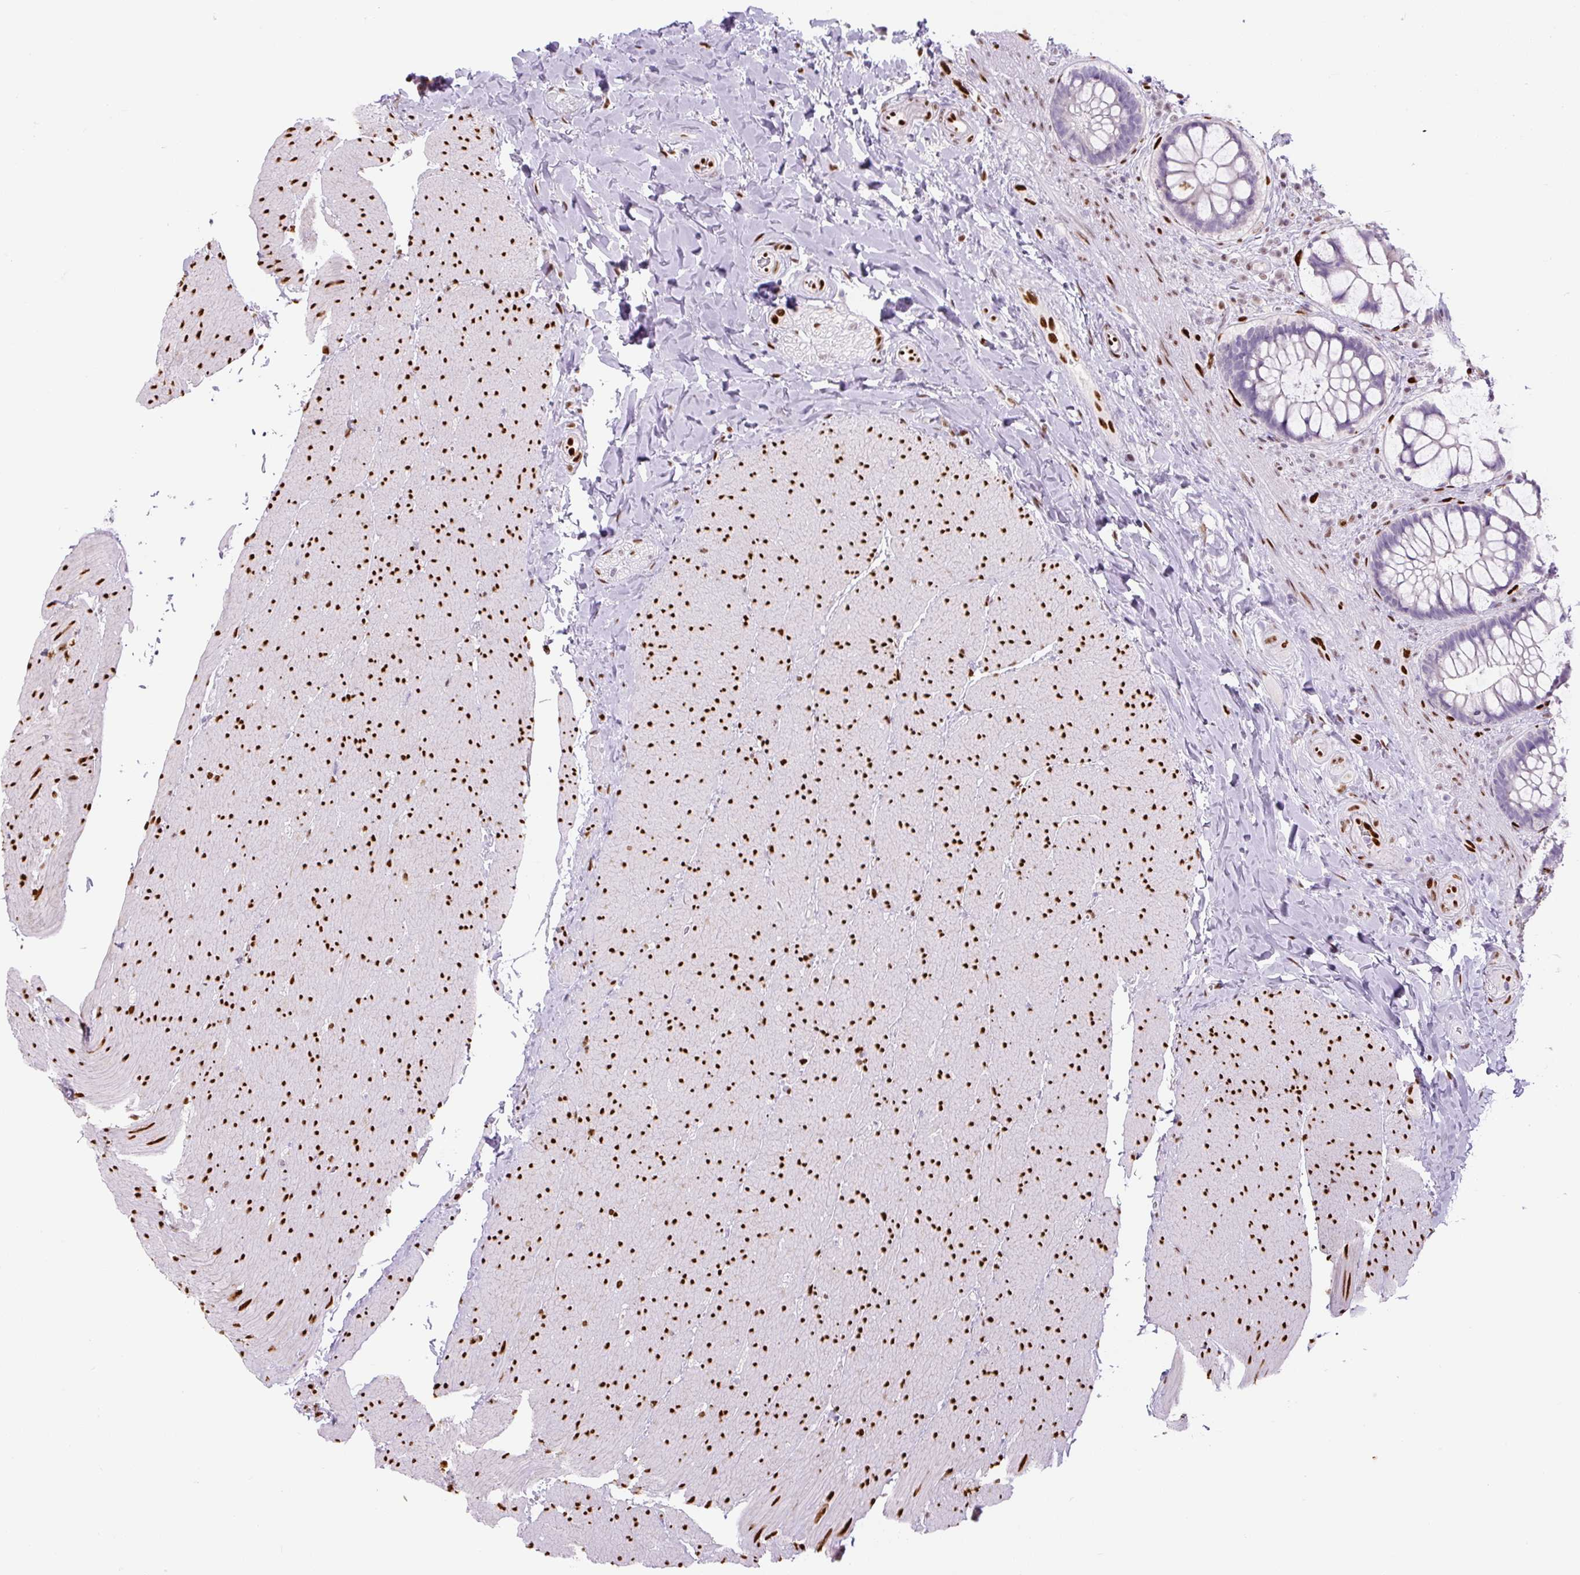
{"staining": {"intensity": "negative", "quantity": "none", "location": "none"}, "tissue": "rectum", "cell_type": "Glandular cells", "image_type": "normal", "snomed": [{"axis": "morphology", "description": "Normal tissue, NOS"}, {"axis": "topography", "description": "Rectum"}], "caption": "Glandular cells are negative for protein expression in unremarkable human rectum. (DAB immunohistochemistry (IHC) with hematoxylin counter stain).", "gene": "ZEB1", "patient": {"sex": "female", "age": 58}}